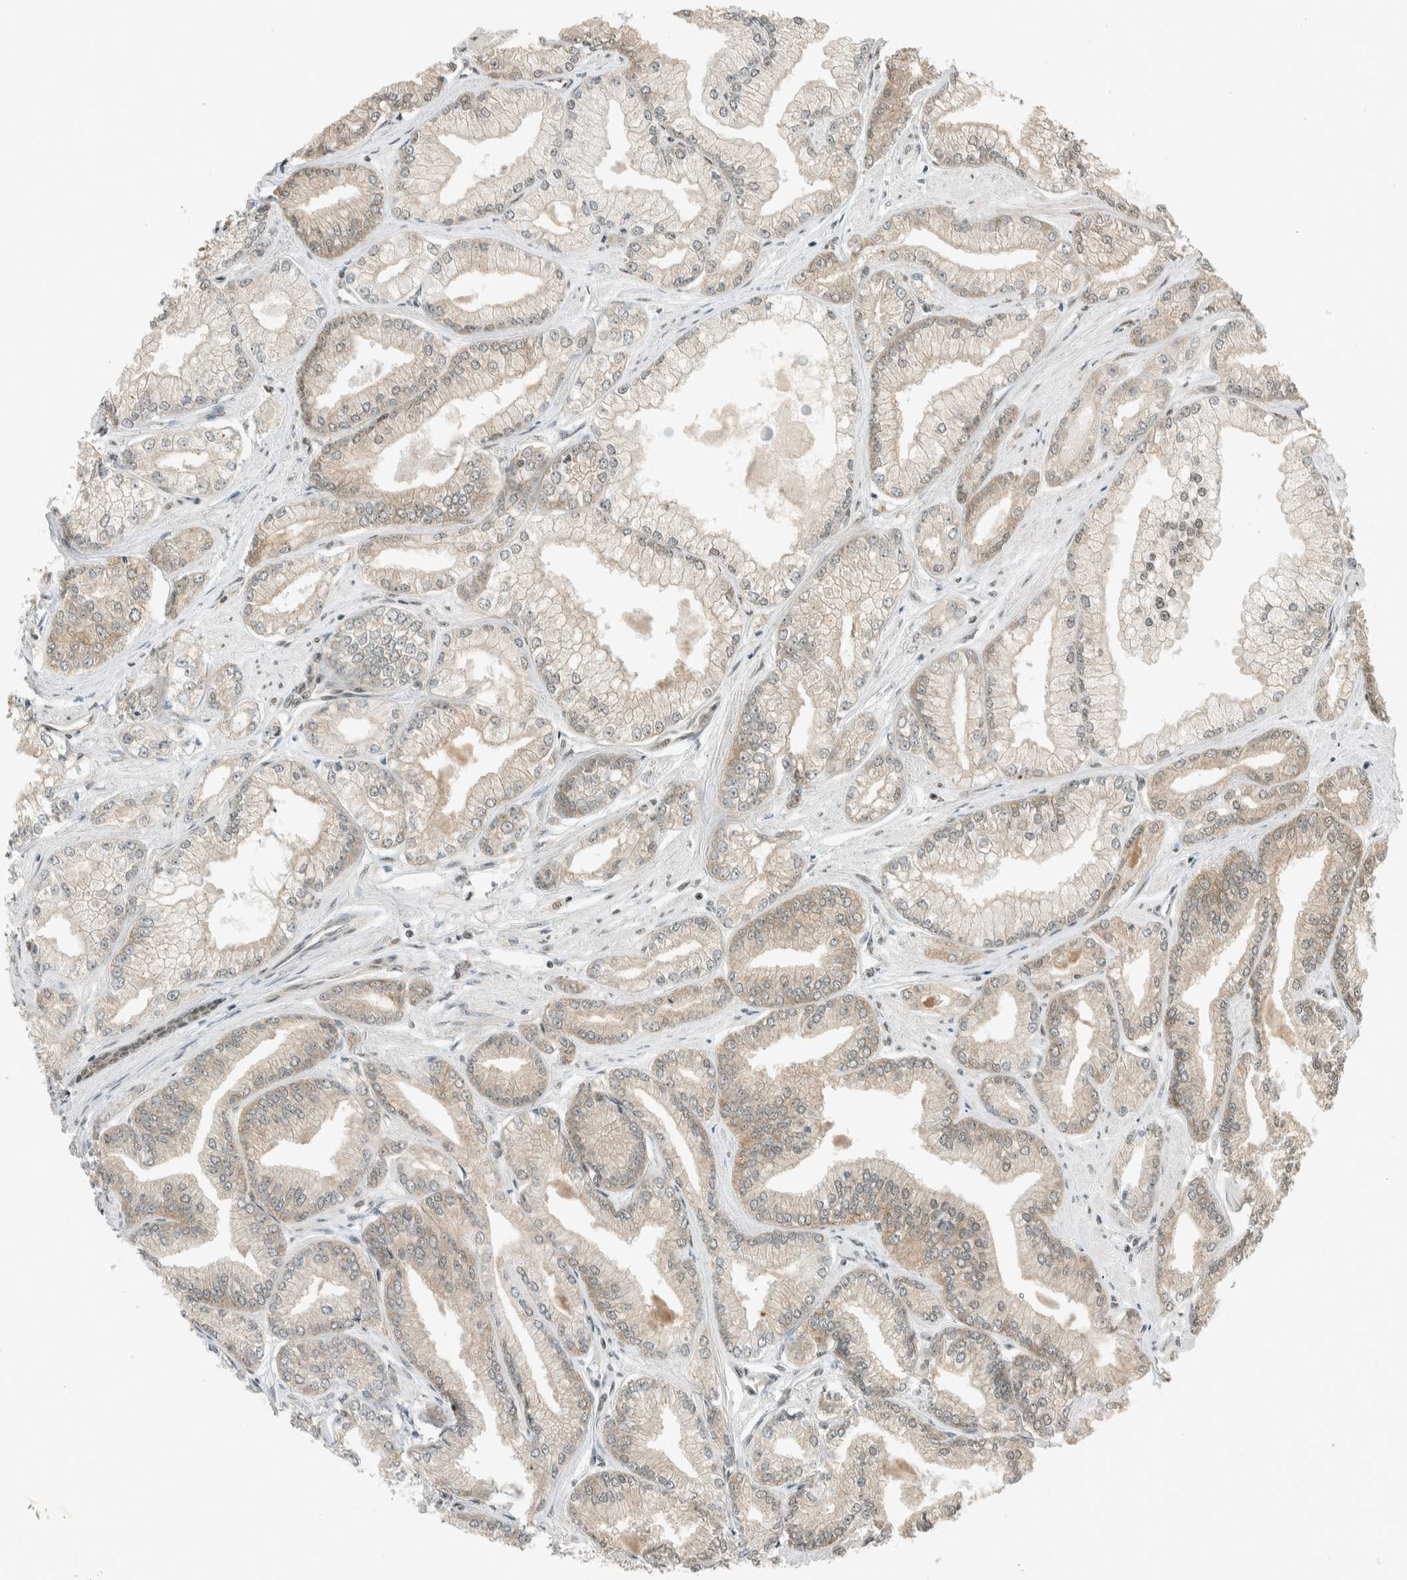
{"staining": {"intensity": "weak", "quantity": ">75%", "location": "cytoplasmic/membranous"}, "tissue": "prostate cancer", "cell_type": "Tumor cells", "image_type": "cancer", "snomed": [{"axis": "morphology", "description": "Adenocarcinoma, Low grade"}, {"axis": "topography", "description": "Prostate"}], "caption": "Prostate cancer (adenocarcinoma (low-grade)) stained with DAB immunohistochemistry (IHC) exhibits low levels of weak cytoplasmic/membranous positivity in about >75% of tumor cells.", "gene": "NIBAN2", "patient": {"sex": "male", "age": 52}}